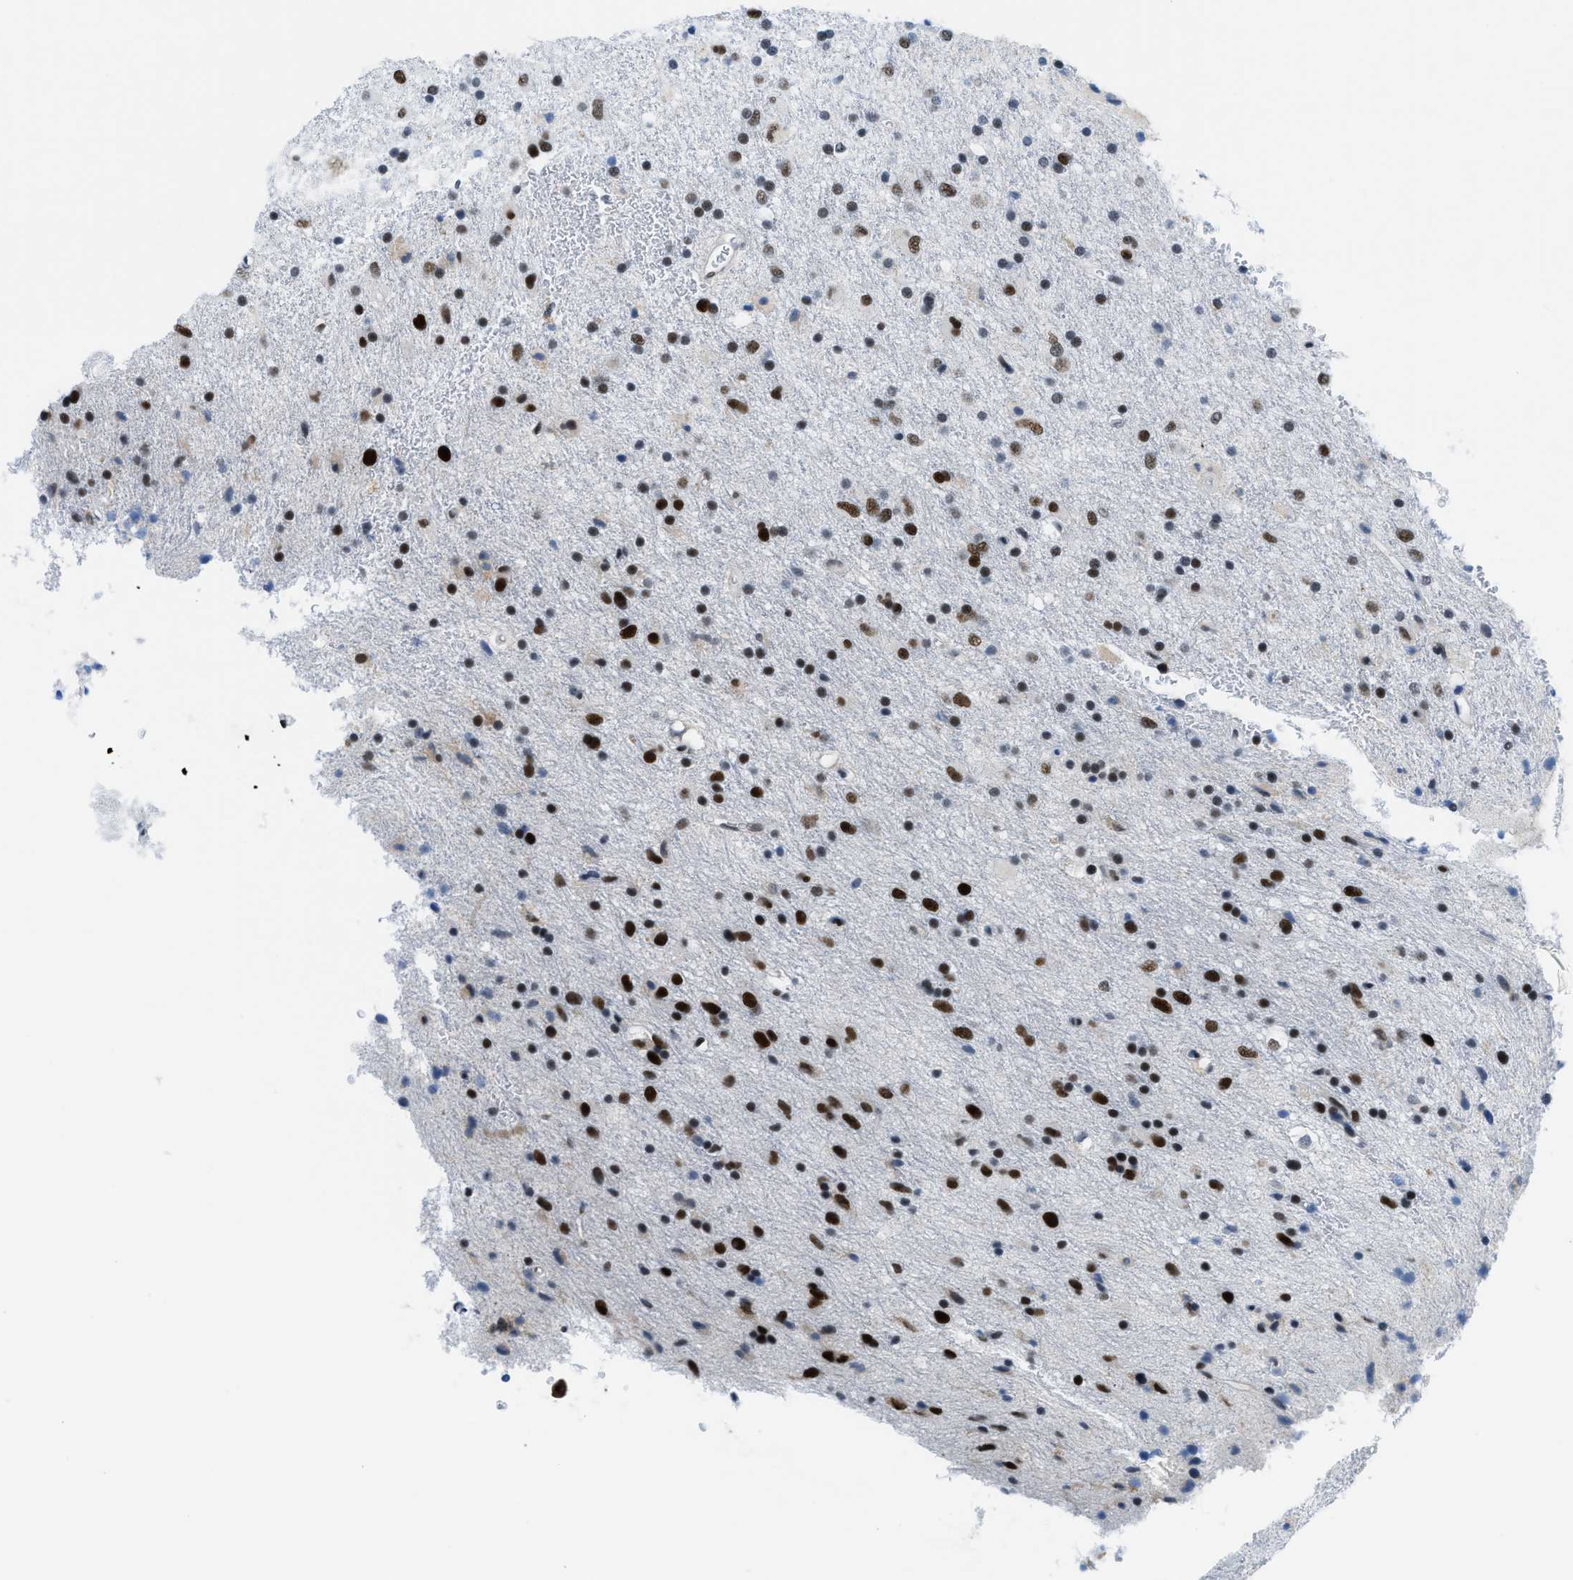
{"staining": {"intensity": "strong", "quantity": "25%-75%", "location": "nuclear"}, "tissue": "glioma", "cell_type": "Tumor cells", "image_type": "cancer", "snomed": [{"axis": "morphology", "description": "Glioma, malignant, Low grade"}, {"axis": "topography", "description": "Brain"}], "caption": "Tumor cells display high levels of strong nuclear expression in about 25%-75% of cells in human malignant low-grade glioma. The staining was performed using DAB (3,3'-diaminobenzidine) to visualize the protein expression in brown, while the nuclei were stained in blue with hematoxylin (Magnification: 20x).", "gene": "SMARCAD1", "patient": {"sex": "male", "age": 77}}